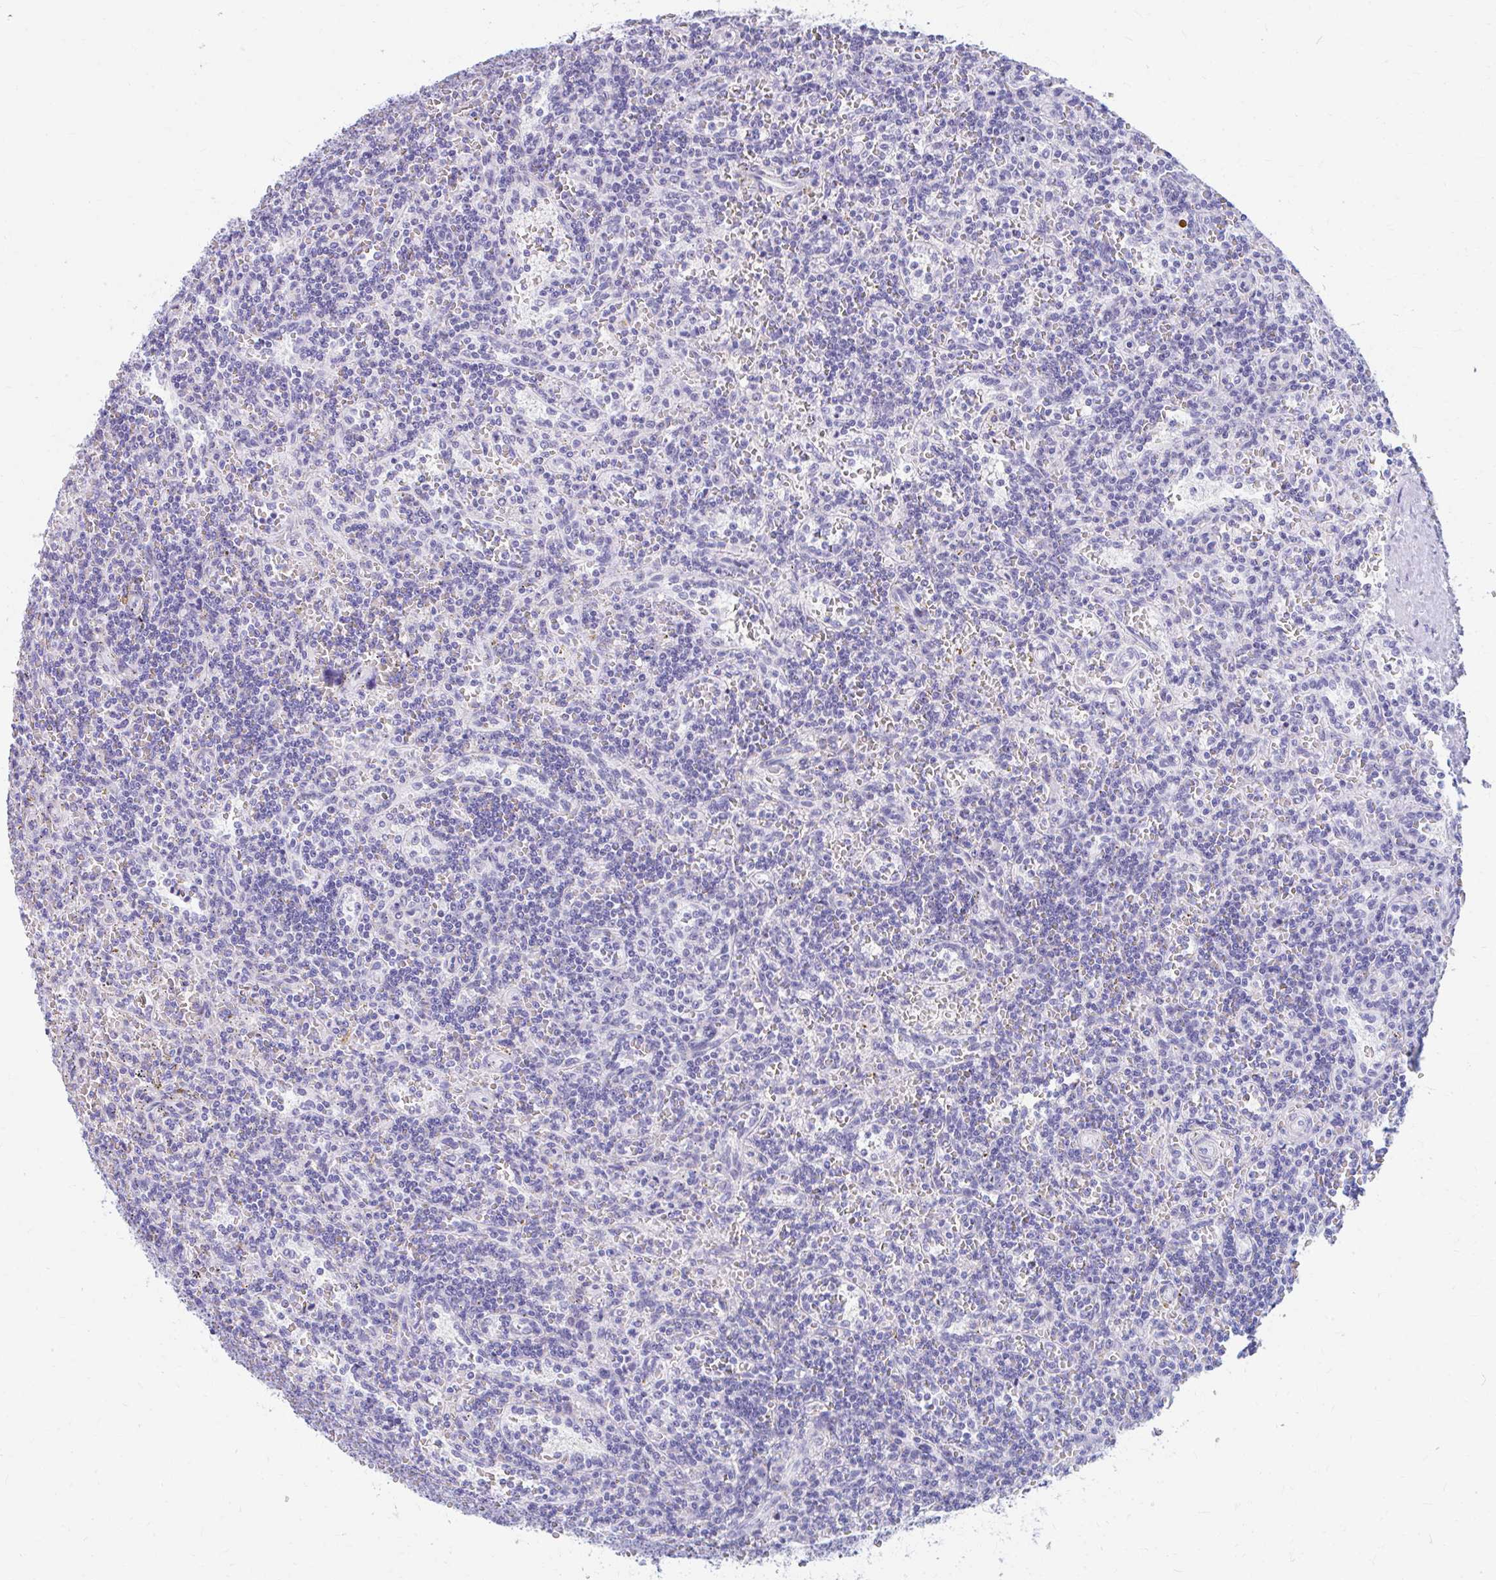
{"staining": {"intensity": "negative", "quantity": "none", "location": "none"}, "tissue": "lymphoma", "cell_type": "Tumor cells", "image_type": "cancer", "snomed": [{"axis": "morphology", "description": "Malignant lymphoma, non-Hodgkin's type, Low grade"}, {"axis": "topography", "description": "Spleen"}], "caption": "IHC photomicrograph of malignant lymphoma, non-Hodgkin's type (low-grade) stained for a protein (brown), which exhibits no expression in tumor cells. (Immunohistochemistry, brightfield microscopy, high magnification).", "gene": "FTSJ3", "patient": {"sex": "male", "age": 73}}